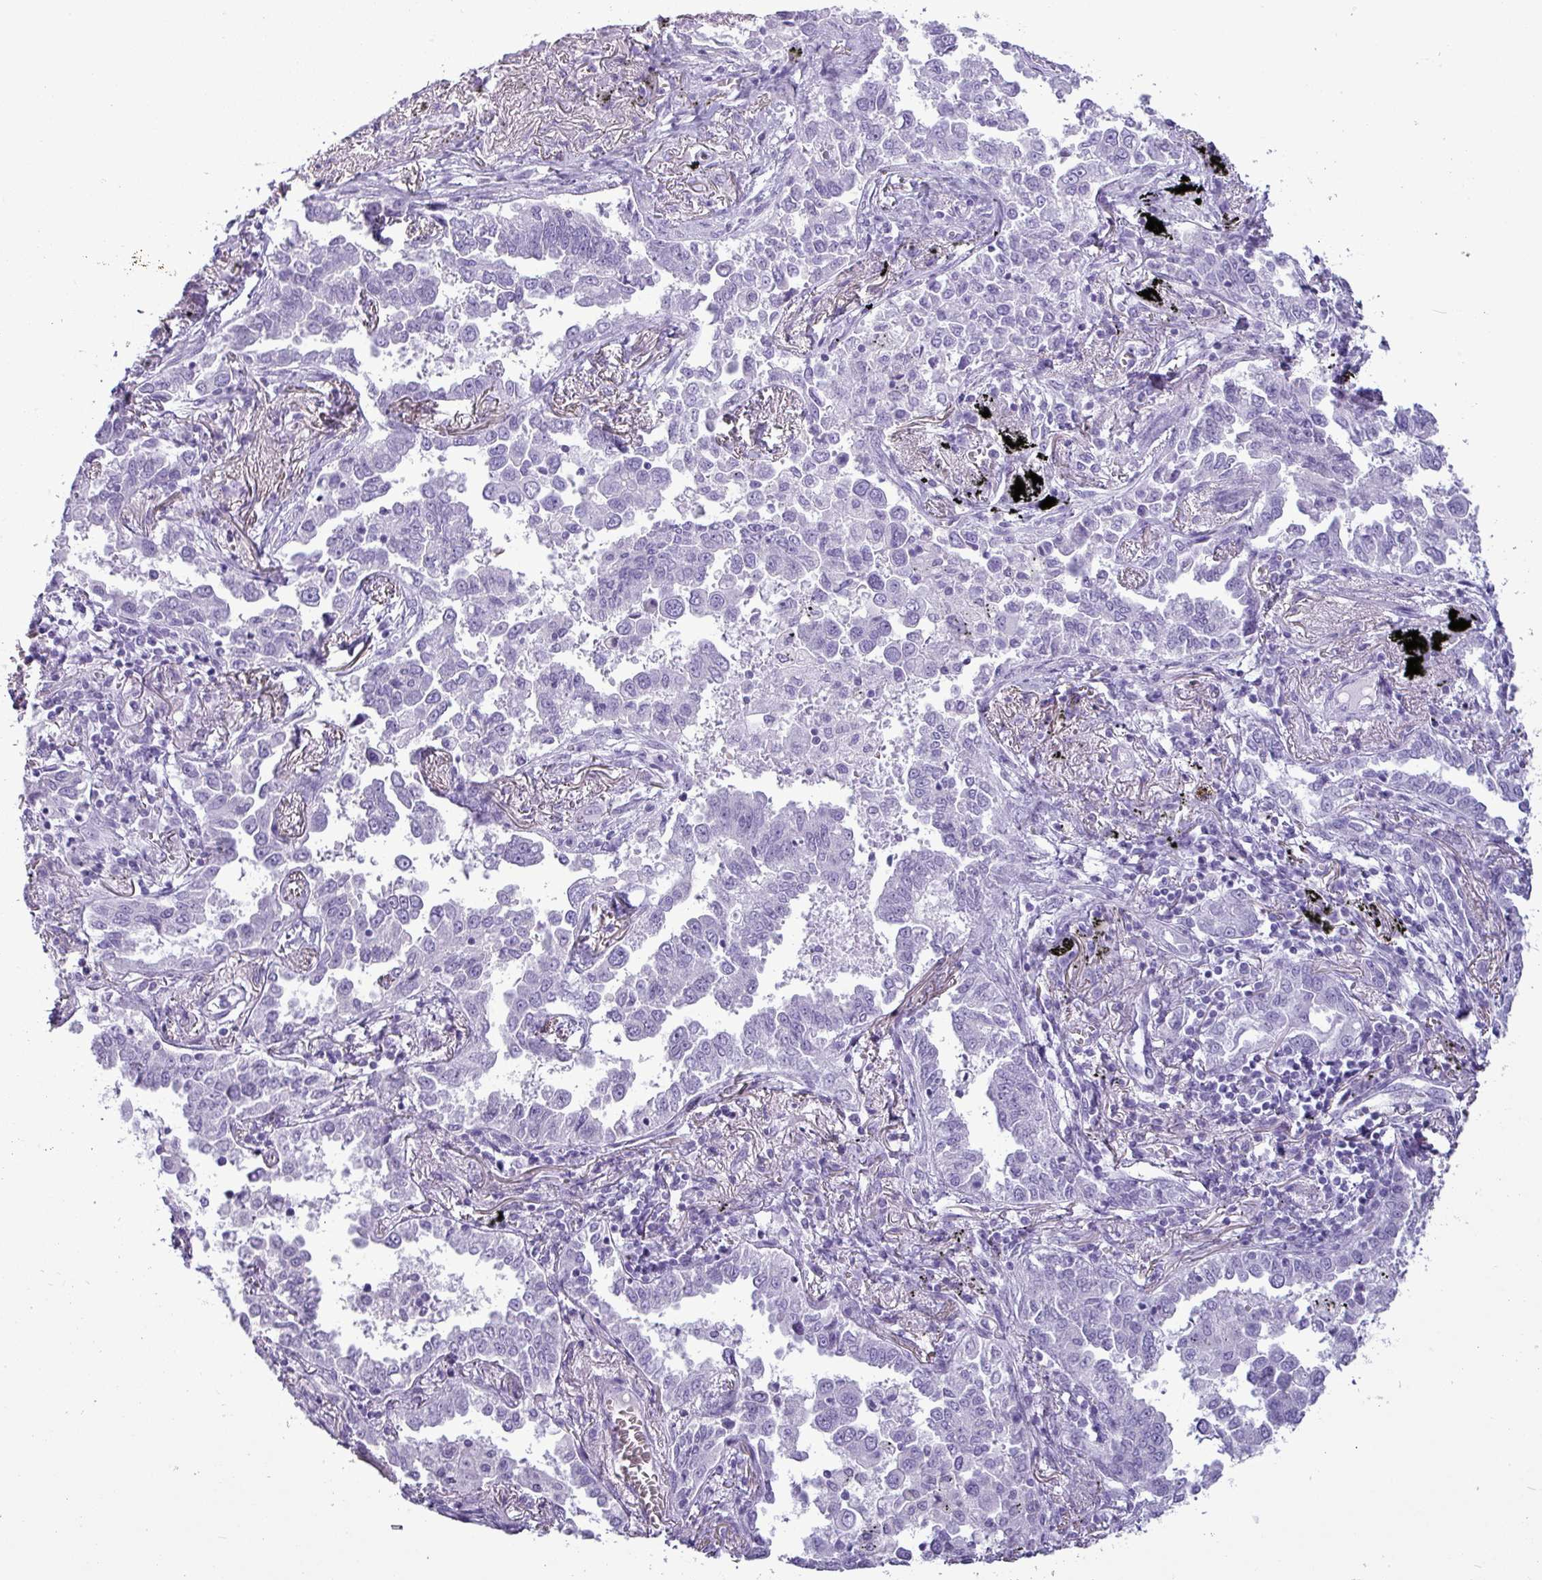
{"staining": {"intensity": "negative", "quantity": "none", "location": "none"}, "tissue": "lung cancer", "cell_type": "Tumor cells", "image_type": "cancer", "snomed": [{"axis": "morphology", "description": "Adenocarcinoma, NOS"}, {"axis": "topography", "description": "Lung"}], "caption": "Immunohistochemistry (IHC) photomicrograph of neoplastic tissue: lung adenocarcinoma stained with DAB displays no significant protein staining in tumor cells.", "gene": "AMY1B", "patient": {"sex": "male", "age": 67}}